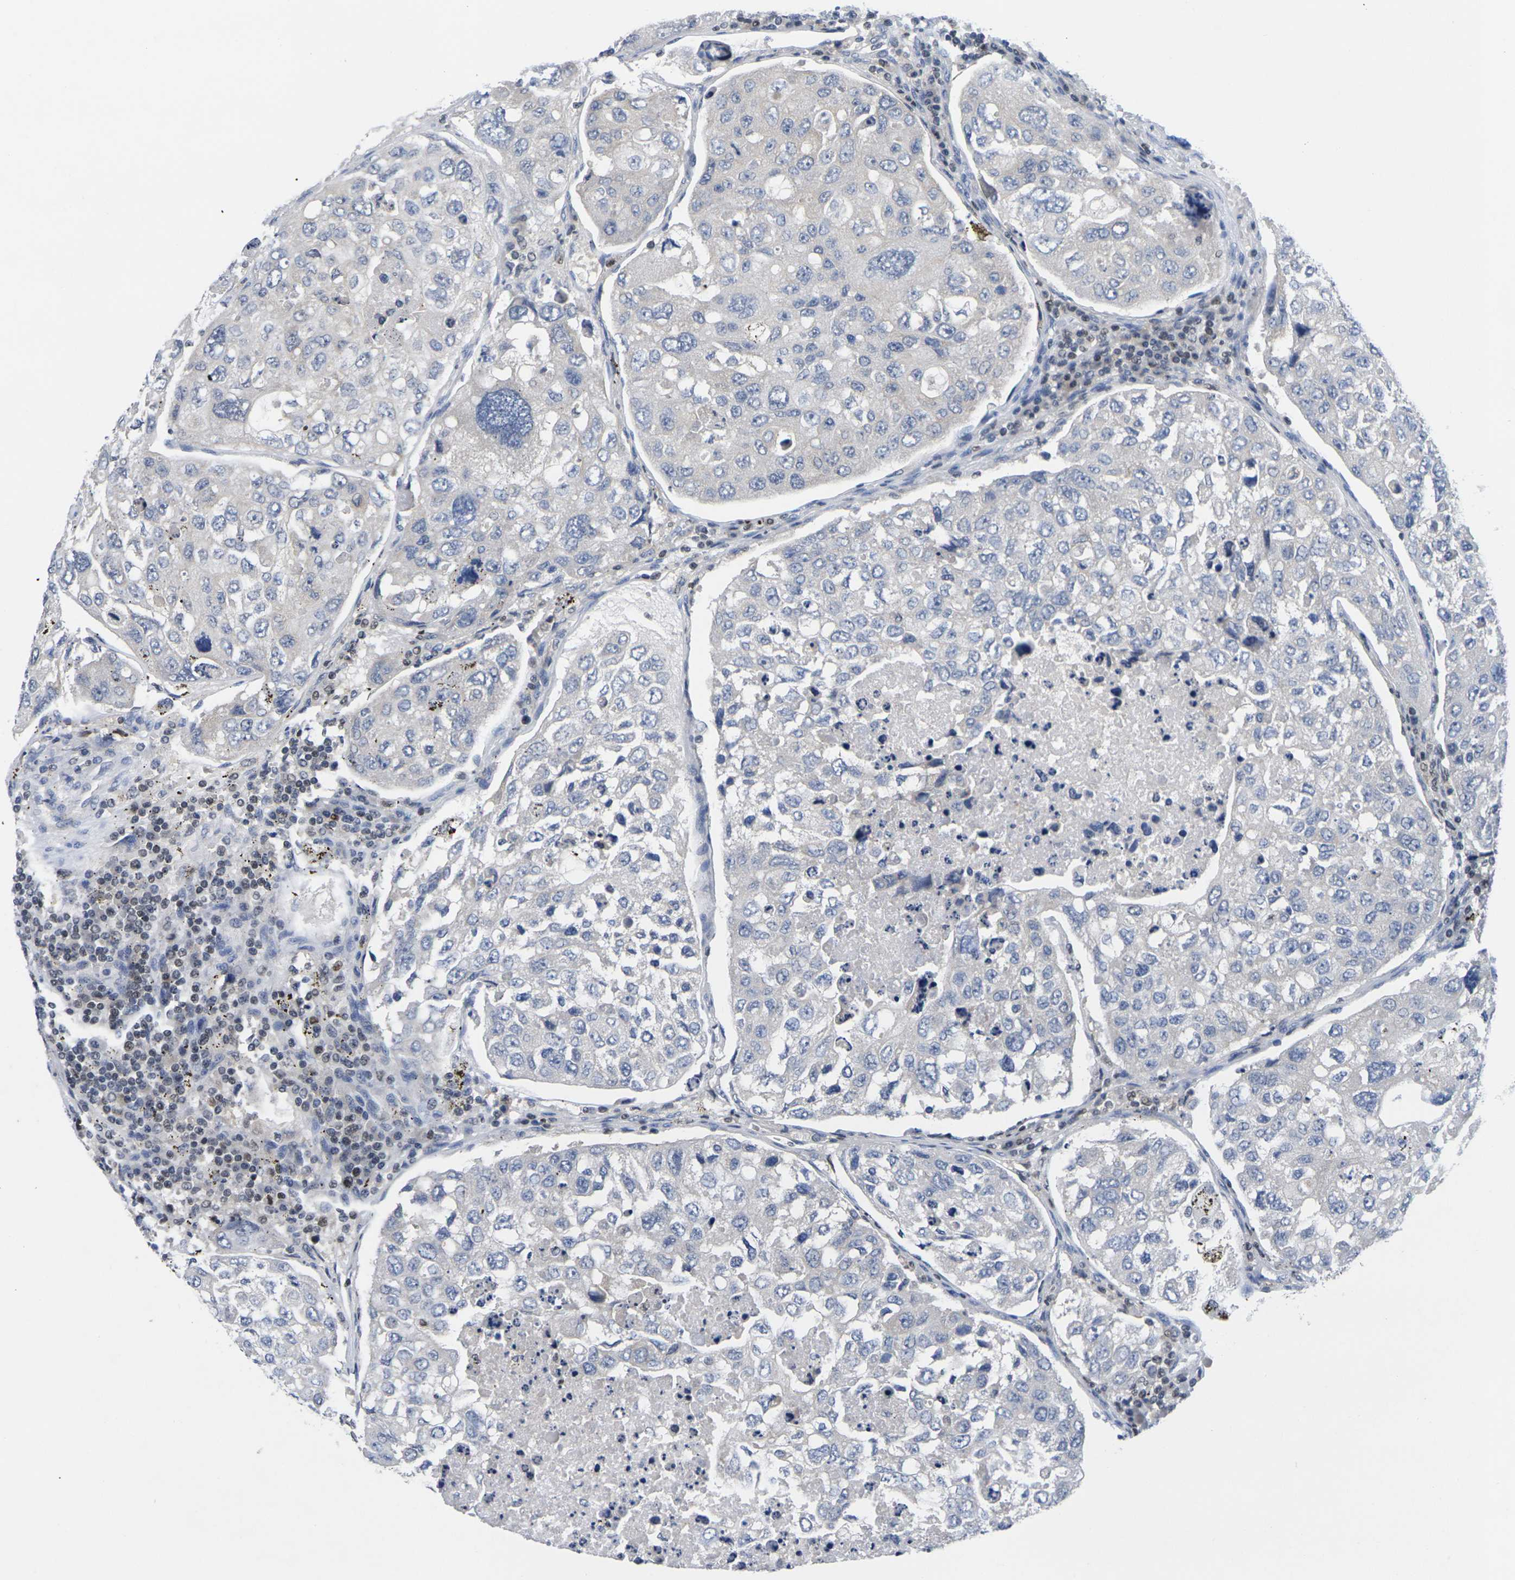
{"staining": {"intensity": "negative", "quantity": "none", "location": "none"}, "tissue": "urothelial cancer", "cell_type": "Tumor cells", "image_type": "cancer", "snomed": [{"axis": "morphology", "description": "Urothelial carcinoma, High grade"}, {"axis": "topography", "description": "Lymph node"}, {"axis": "topography", "description": "Urinary bladder"}], "caption": "This is a image of immunohistochemistry (IHC) staining of urothelial cancer, which shows no expression in tumor cells. Nuclei are stained in blue.", "gene": "IKZF1", "patient": {"sex": "male", "age": 51}}